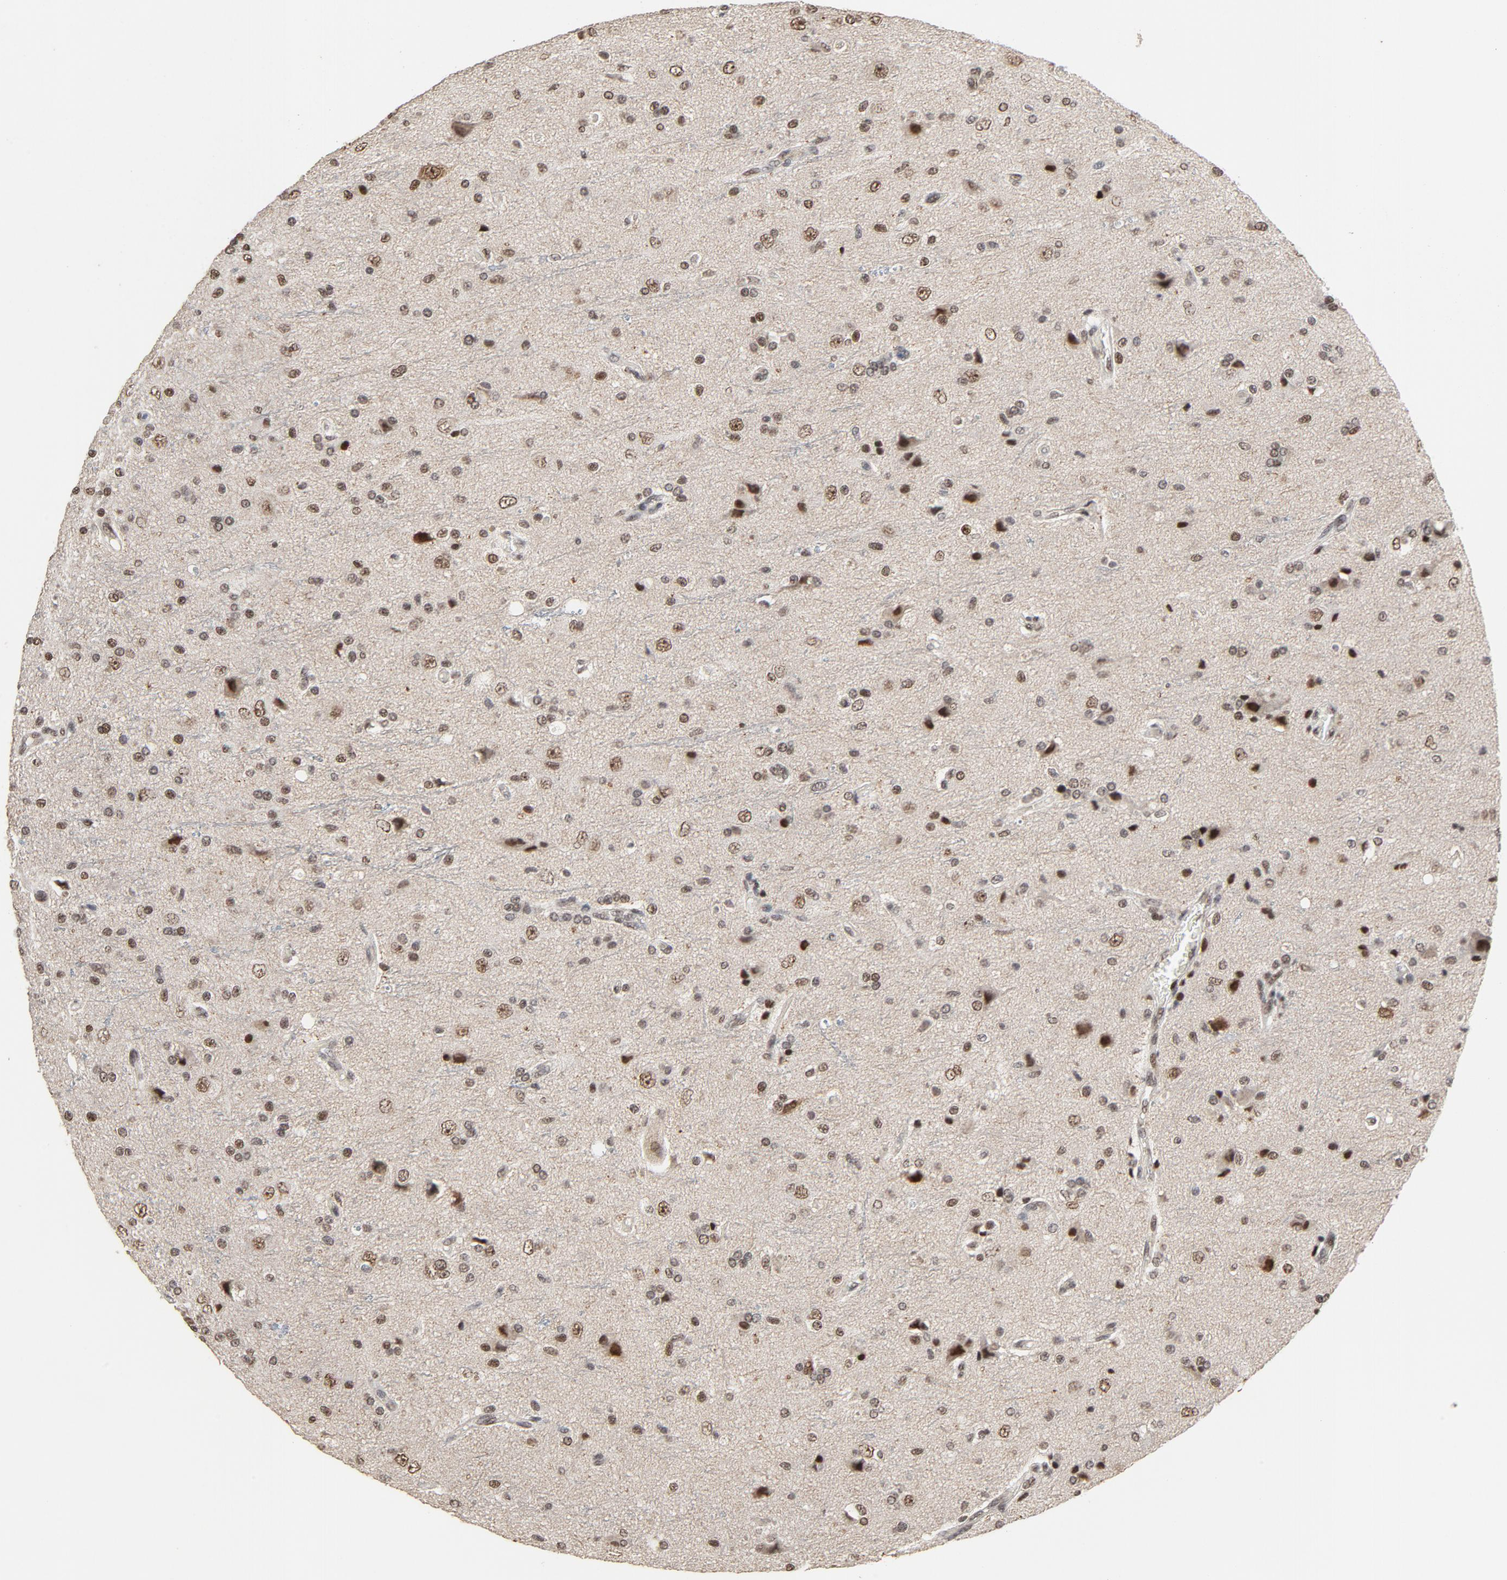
{"staining": {"intensity": "strong", "quantity": "25%-75%", "location": "nuclear"}, "tissue": "glioma", "cell_type": "Tumor cells", "image_type": "cancer", "snomed": [{"axis": "morphology", "description": "Glioma, malignant, High grade"}, {"axis": "topography", "description": "Brain"}], "caption": "The immunohistochemical stain highlights strong nuclear positivity in tumor cells of glioma tissue.", "gene": "TP53RK", "patient": {"sex": "male", "age": 47}}